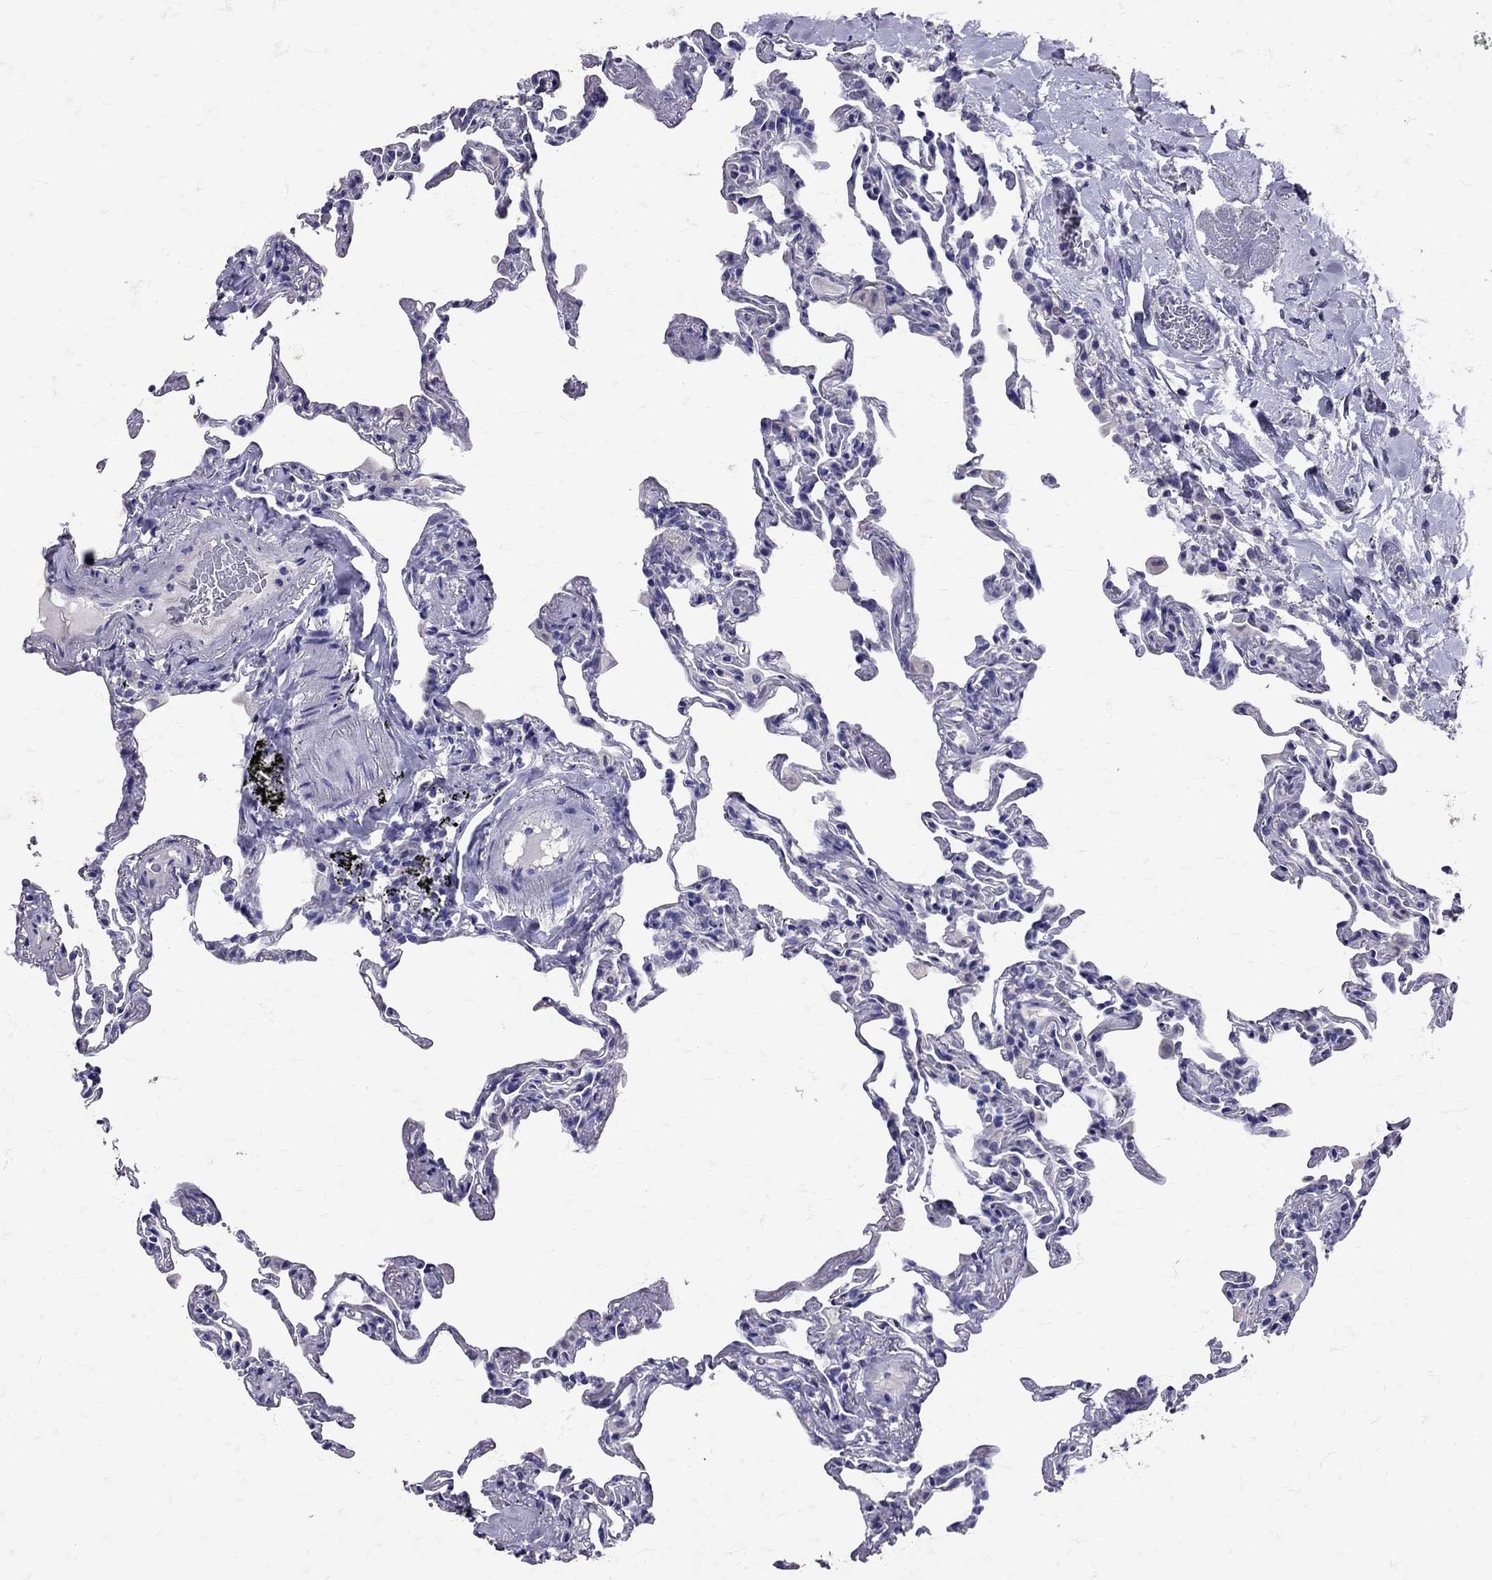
{"staining": {"intensity": "negative", "quantity": "none", "location": "none"}, "tissue": "lung", "cell_type": "Alveolar cells", "image_type": "normal", "snomed": [{"axis": "morphology", "description": "Normal tissue, NOS"}, {"axis": "topography", "description": "Lung"}], "caption": "Immunohistochemistry (IHC) photomicrograph of unremarkable lung stained for a protein (brown), which demonstrates no expression in alveolar cells. (DAB (3,3'-diaminobenzidine) immunohistochemistry (IHC) with hematoxylin counter stain).", "gene": "SST", "patient": {"sex": "female", "age": 57}}